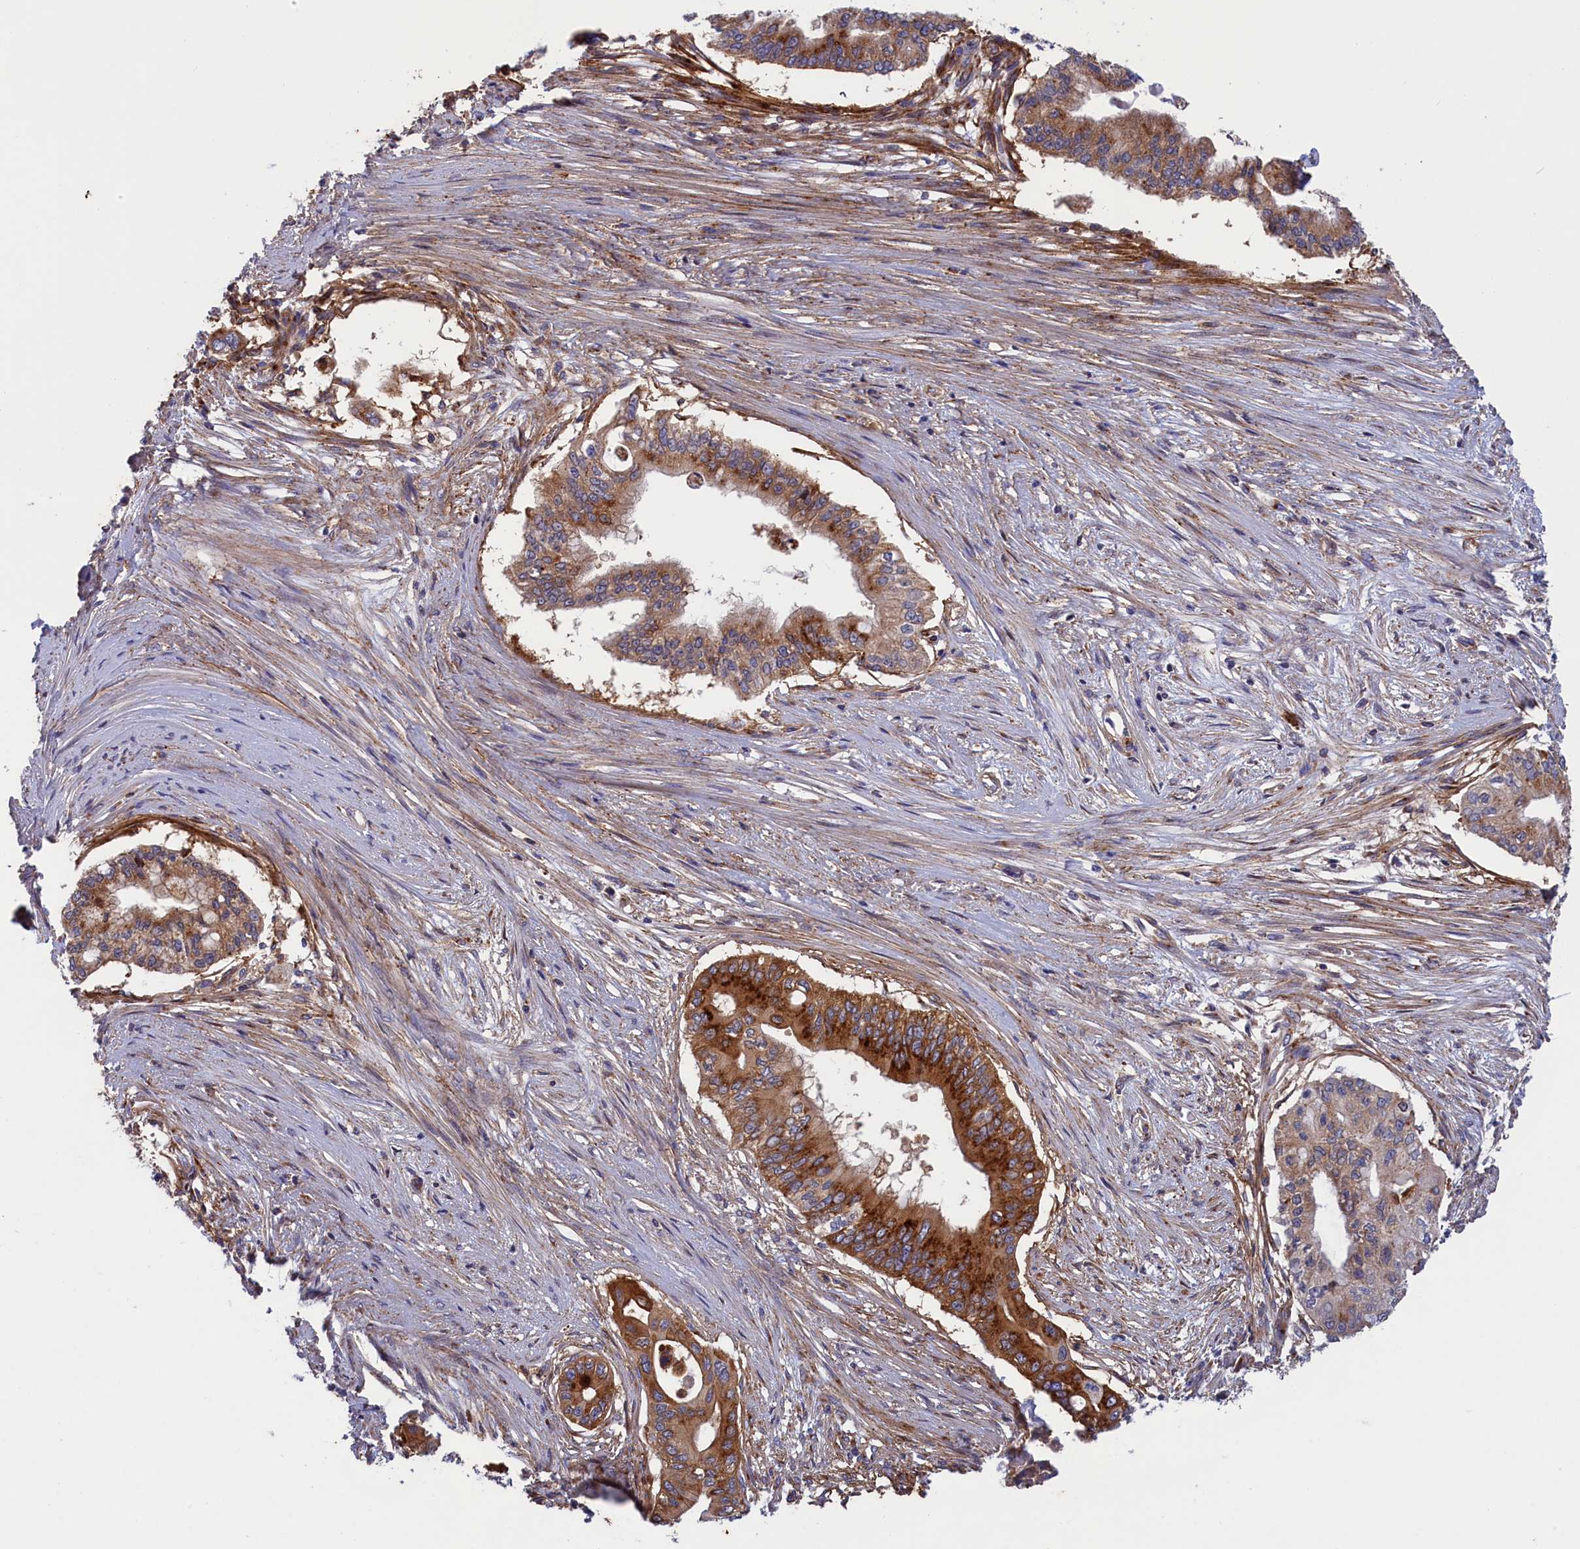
{"staining": {"intensity": "strong", "quantity": "25%-75%", "location": "cytoplasmic/membranous"}, "tissue": "pancreatic cancer", "cell_type": "Tumor cells", "image_type": "cancer", "snomed": [{"axis": "morphology", "description": "Adenocarcinoma, NOS"}, {"axis": "topography", "description": "Pancreas"}], "caption": "There is high levels of strong cytoplasmic/membranous expression in tumor cells of pancreatic cancer, as demonstrated by immunohistochemical staining (brown color).", "gene": "SCAMP4", "patient": {"sex": "male", "age": 46}}